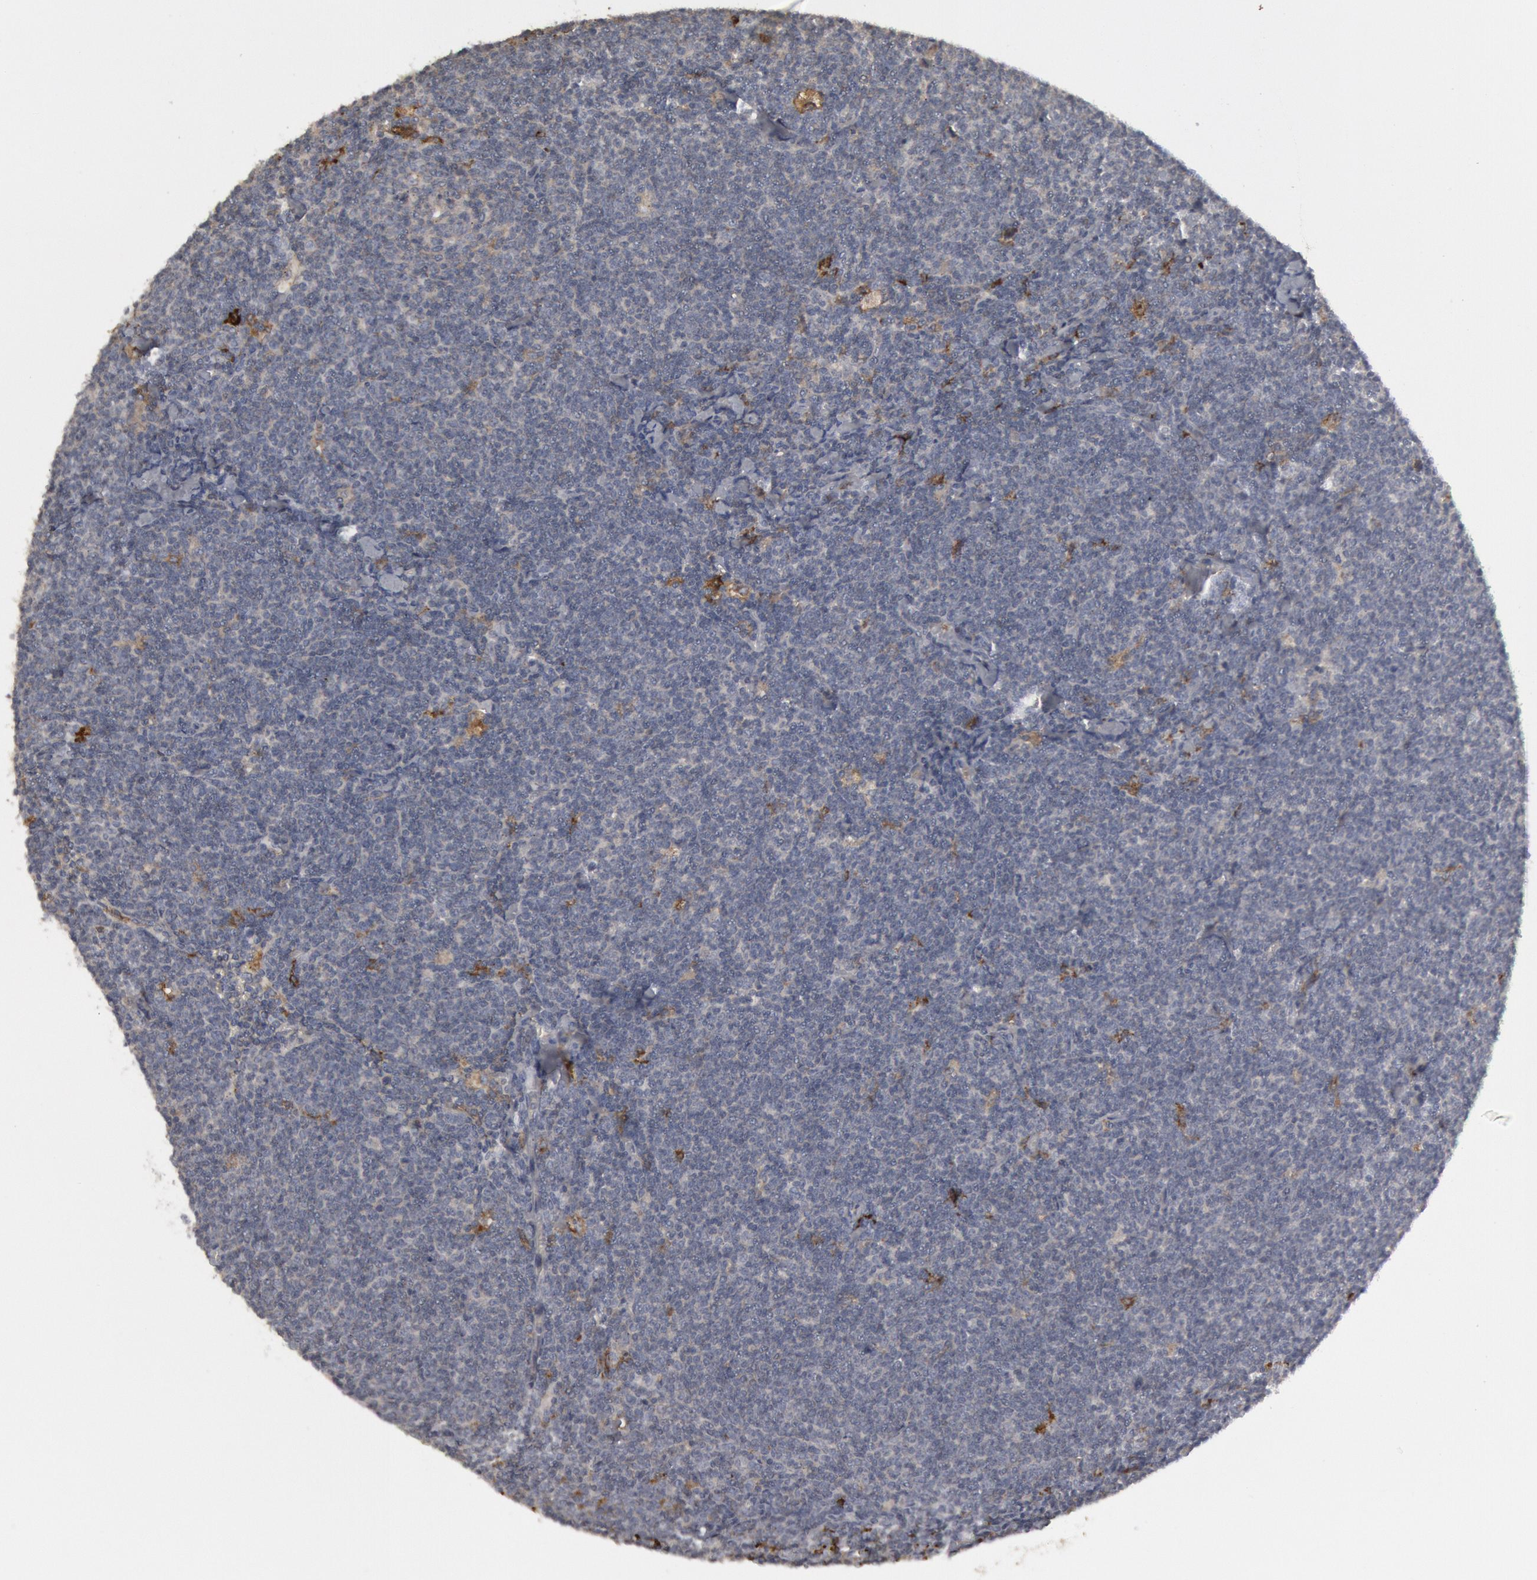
{"staining": {"intensity": "negative", "quantity": "none", "location": "none"}, "tissue": "lymphoma", "cell_type": "Tumor cells", "image_type": "cancer", "snomed": [{"axis": "morphology", "description": "Malignant lymphoma, non-Hodgkin's type, Low grade"}, {"axis": "topography", "description": "Lymph node"}], "caption": "Immunohistochemistry histopathology image of neoplastic tissue: malignant lymphoma, non-Hodgkin's type (low-grade) stained with DAB displays no significant protein staining in tumor cells.", "gene": "C1QC", "patient": {"sex": "male", "age": 65}}